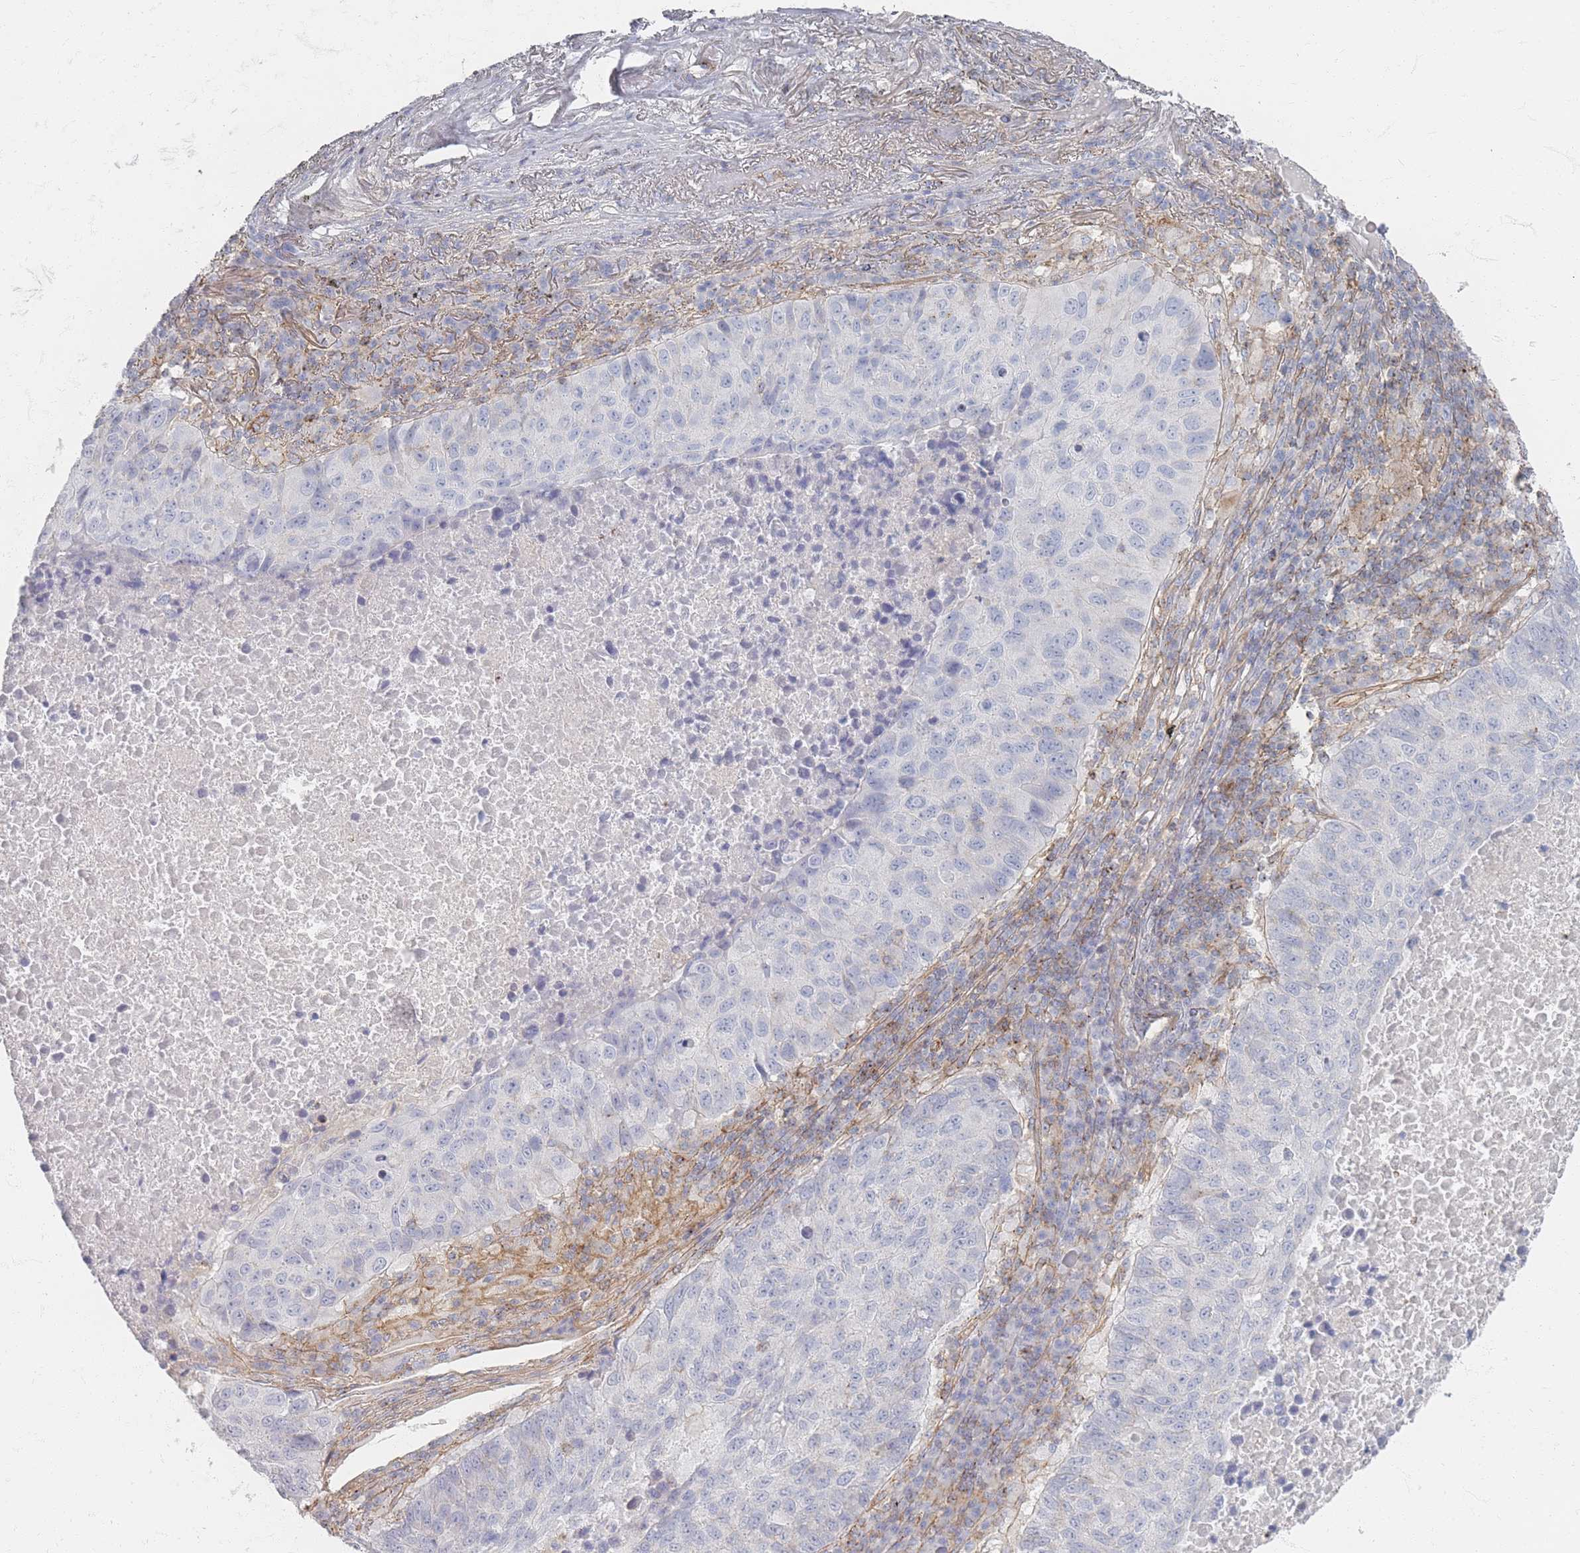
{"staining": {"intensity": "negative", "quantity": "none", "location": "none"}, "tissue": "lung cancer", "cell_type": "Tumor cells", "image_type": "cancer", "snomed": [{"axis": "morphology", "description": "Squamous cell carcinoma, NOS"}, {"axis": "topography", "description": "Lung"}], "caption": "This is an IHC micrograph of human lung cancer (squamous cell carcinoma). There is no expression in tumor cells.", "gene": "GNB1", "patient": {"sex": "male", "age": 73}}